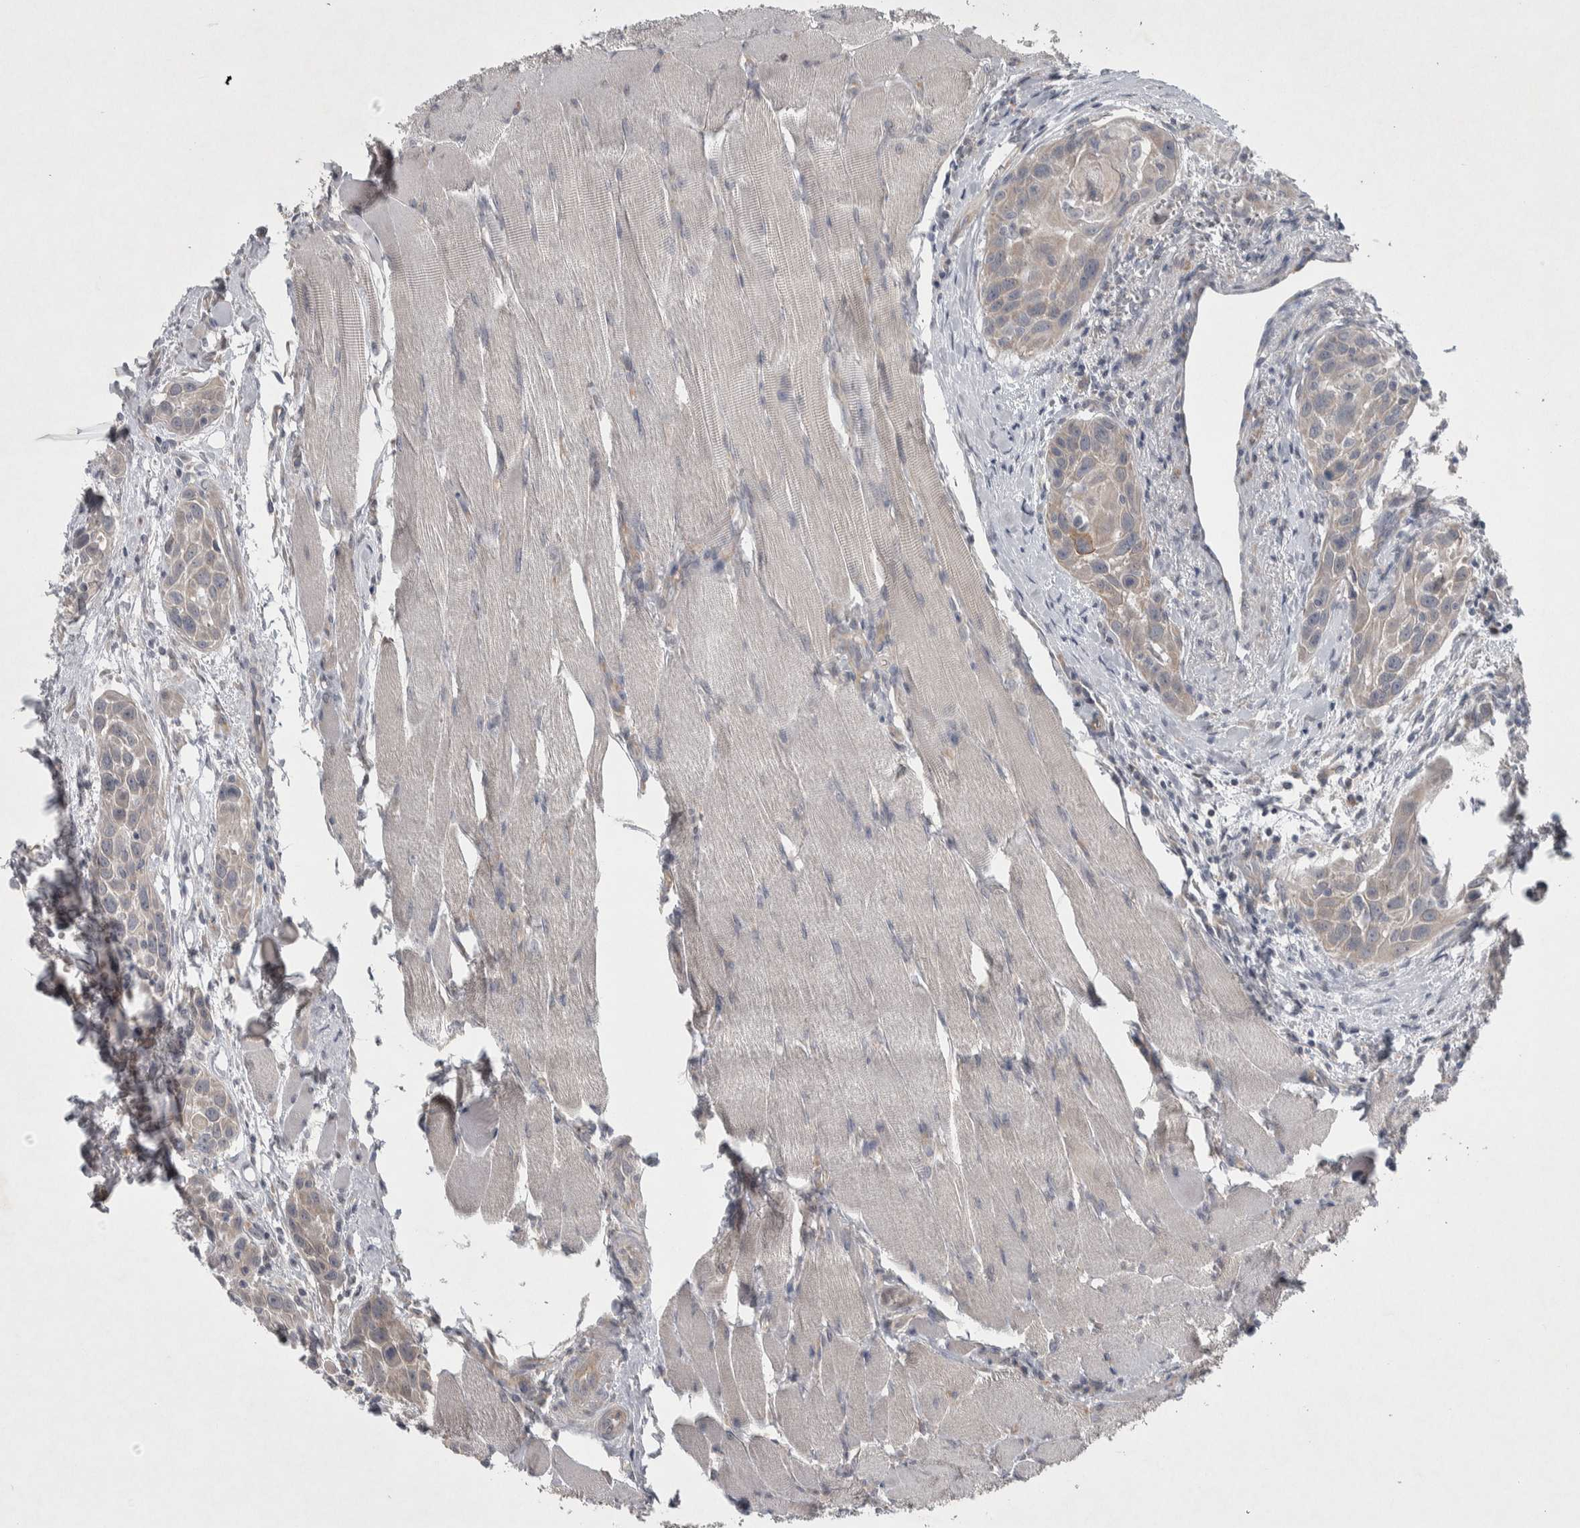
{"staining": {"intensity": "weak", "quantity": "<25%", "location": "cytoplasmic/membranous"}, "tissue": "head and neck cancer", "cell_type": "Tumor cells", "image_type": "cancer", "snomed": [{"axis": "morphology", "description": "Squamous cell carcinoma, NOS"}, {"axis": "topography", "description": "Oral tissue"}, {"axis": "topography", "description": "Head-Neck"}], "caption": "Immunohistochemistry (IHC) of squamous cell carcinoma (head and neck) exhibits no staining in tumor cells.", "gene": "SRP68", "patient": {"sex": "female", "age": 50}}